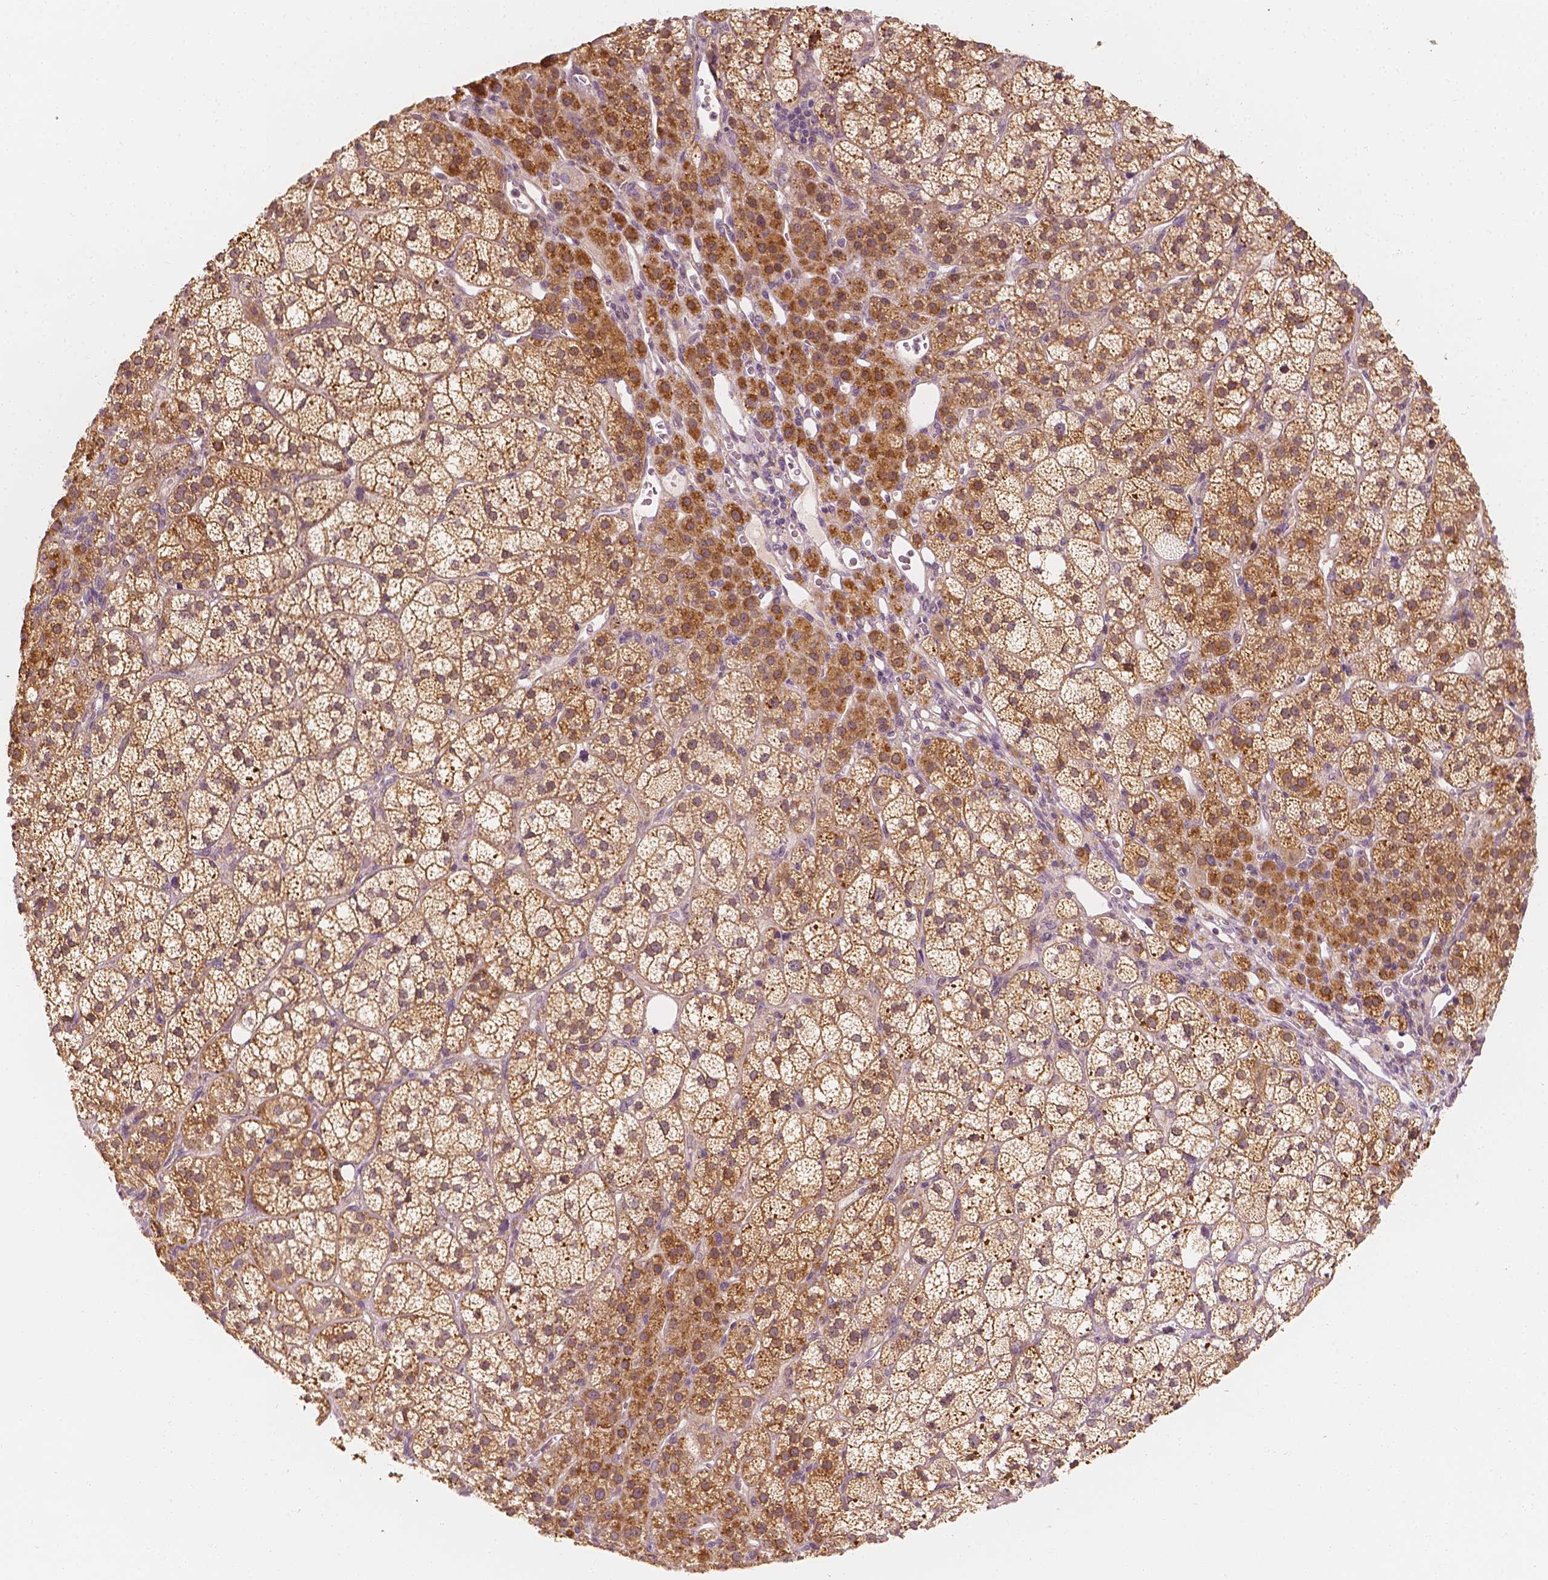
{"staining": {"intensity": "moderate", "quantity": "25%-75%", "location": "cytoplasmic/membranous"}, "tissue": "adrenal gland", "cell_type": "Glandular cells", "image_type": "normal", "snomed": [{"axis": "morphology", "description": "Normal tissue, NOS"}, {"axis": "topography", "description": "Adrenal gland"}], "caption": "IHC staining of unremarkable adrenal gland, which shows medium levels of moderate cytoplasmic/membranous positivity in approximately 25%-75% of glandular cells indicating moderate cytoplasmic/membranous protein staining. The staining was performed using DAB (3,3'-diaminobenzidine) (brown) for protein detection and nuclei were counterstained in hematoxylin (blue).", "gene": "SHPK", "patient": {"sex": "female", "age": 60}}